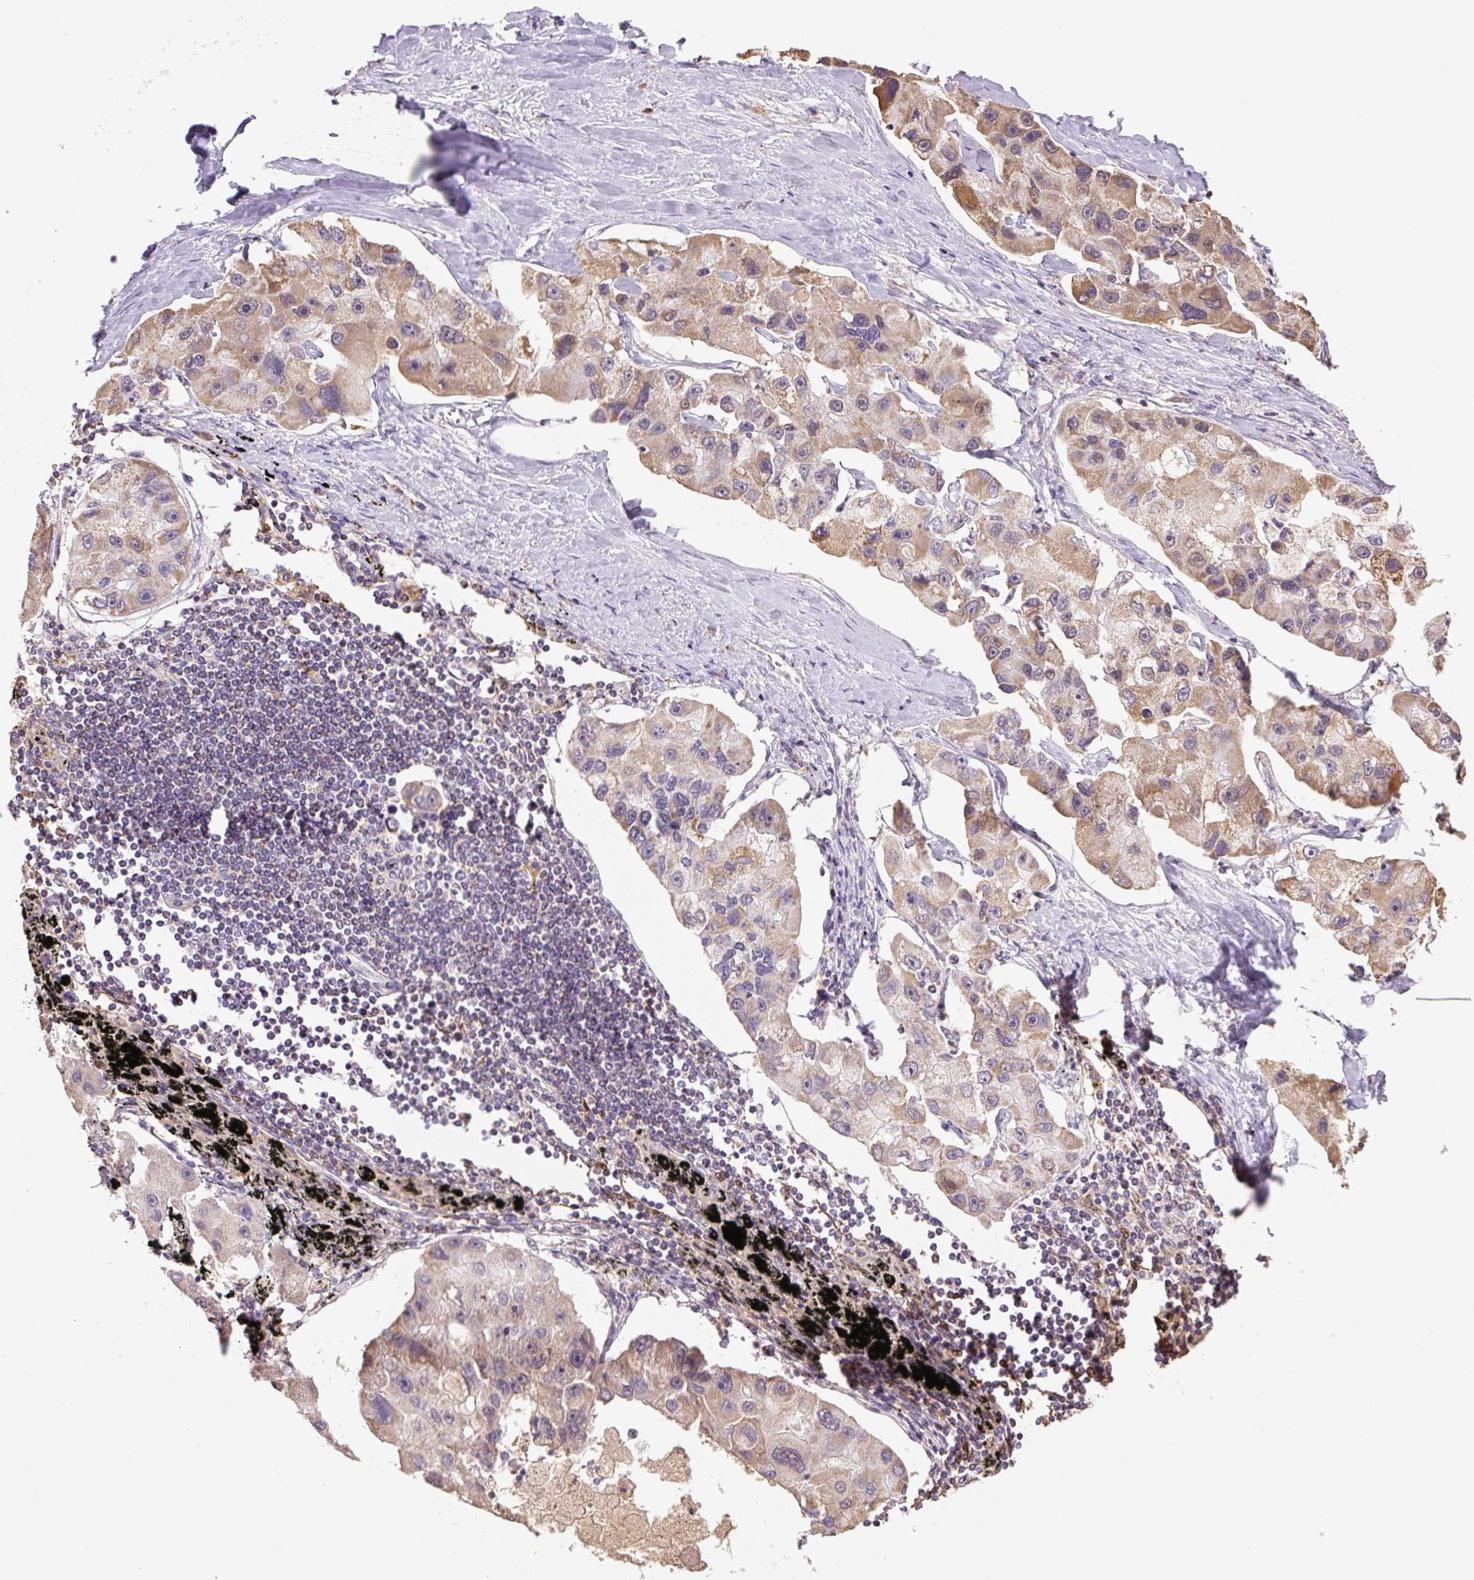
{"staining": {"intensity": "moderate", "quantity": ">75%", "location": "cytoplasmic/membranous"}, "tissue": "lung cancer", "cell_type": "Tumor cells", "image_type": "cancer", "snomed": [{"axis": "morphology", "description": "Adenocarcinoma, NOS"}, {"axis": "topography", "description": "Lung"}], "caption": "Lung adenocarcinoma stained with a protein marker demonstrates moderate staining in tumor cells.", "gene": "SGF29", "patient": {"sex": "female", "age": 54}}